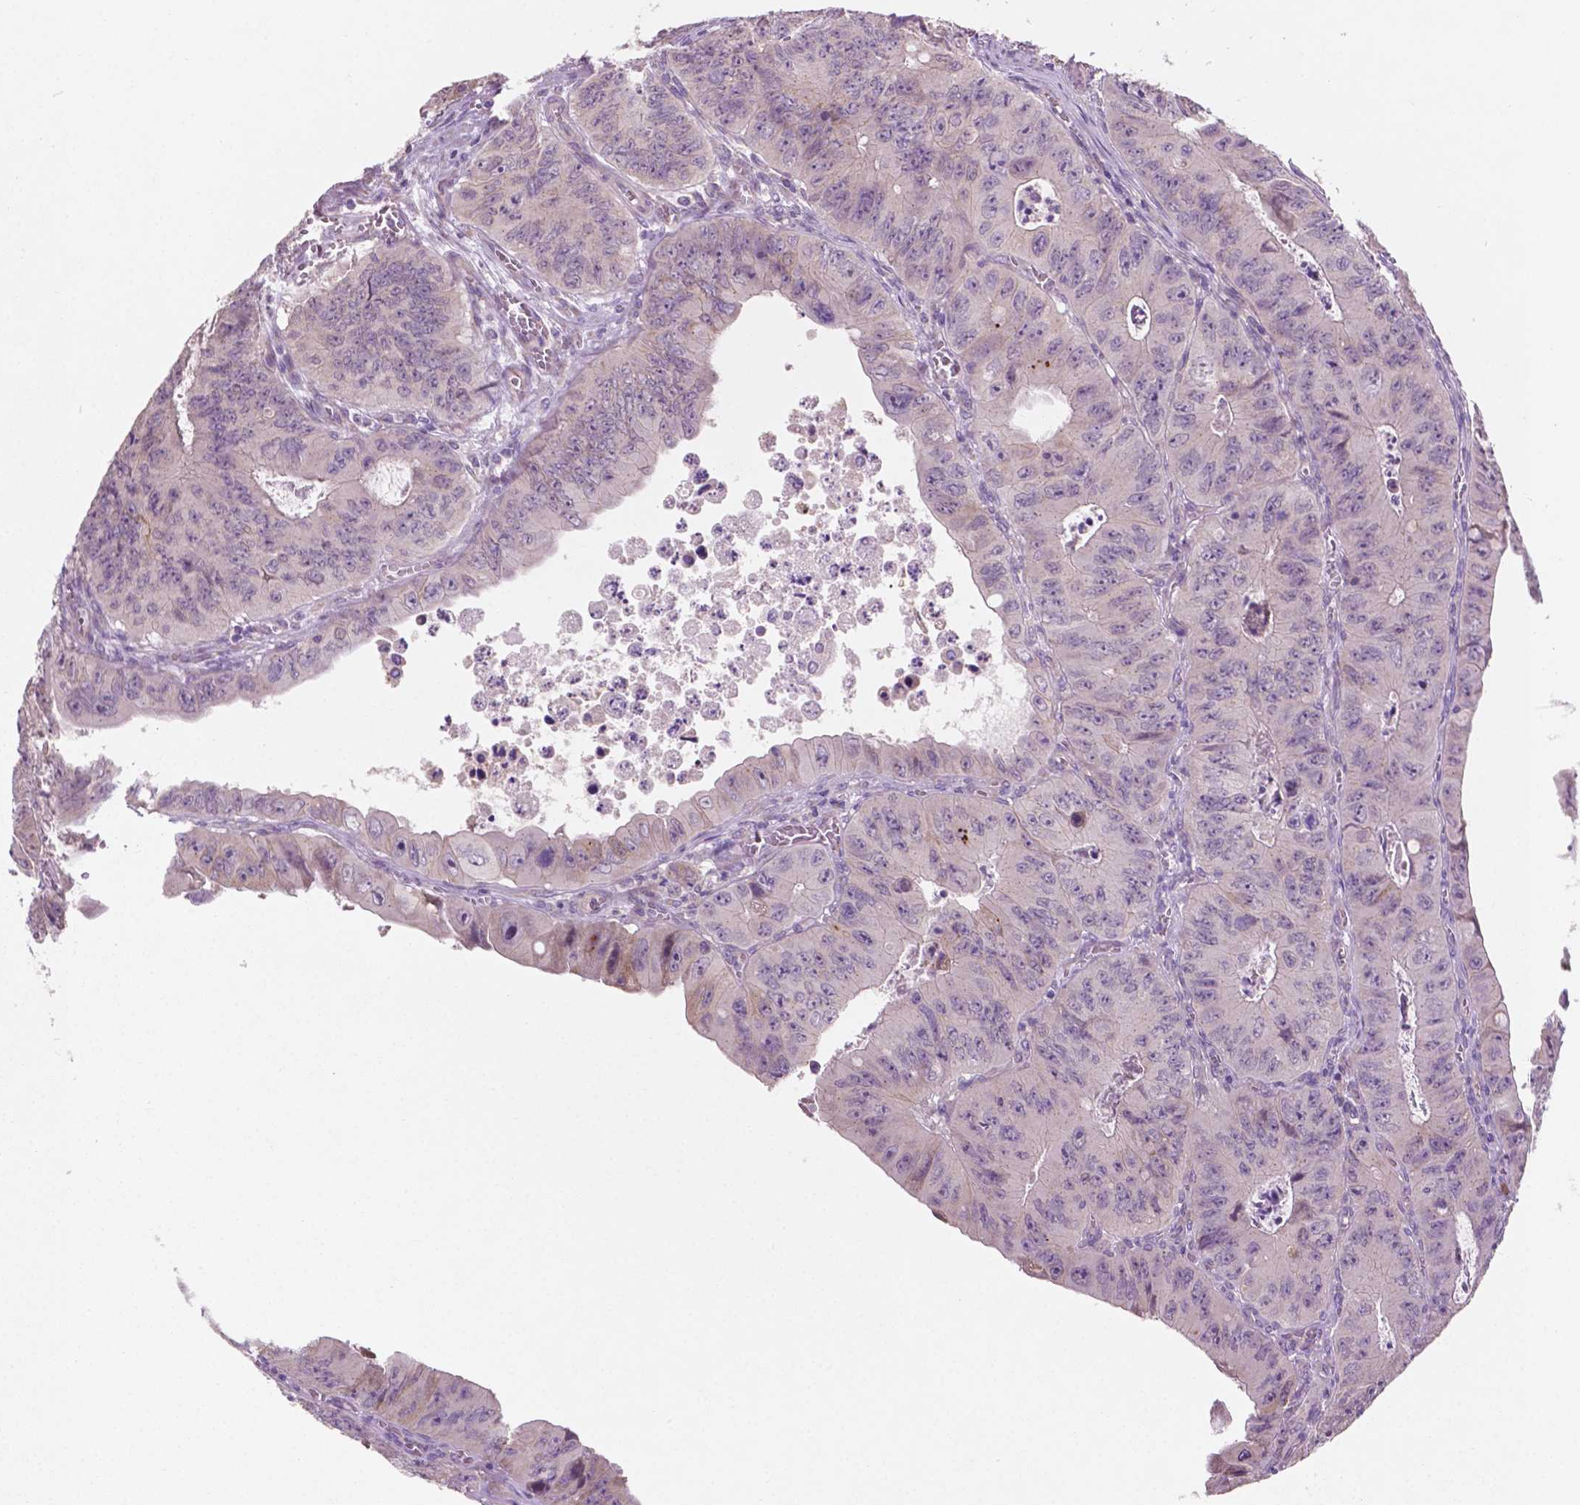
{"staining": {"intensity": "moderate", "quantity": "<25%", "location": "cytoplasmic/membranous"}, "tissue": "colorectal cancer", "cell_type": "Tumor cells", "image_type": "cancer", "snomed": [{"axis": "morphology", "description": "Adenocarcinoma, NOS"}, {"axis": "topography", "description": "Colon"}], "caption": "High-power microscopy captured an IHC image of adenocarcinoma (colorectal), revealing moderate cytoplasmic/membranous staining in about <25% of tumor cells.", "gene": "LRP1B", "patient": {"sex": "female", "age": 84}}